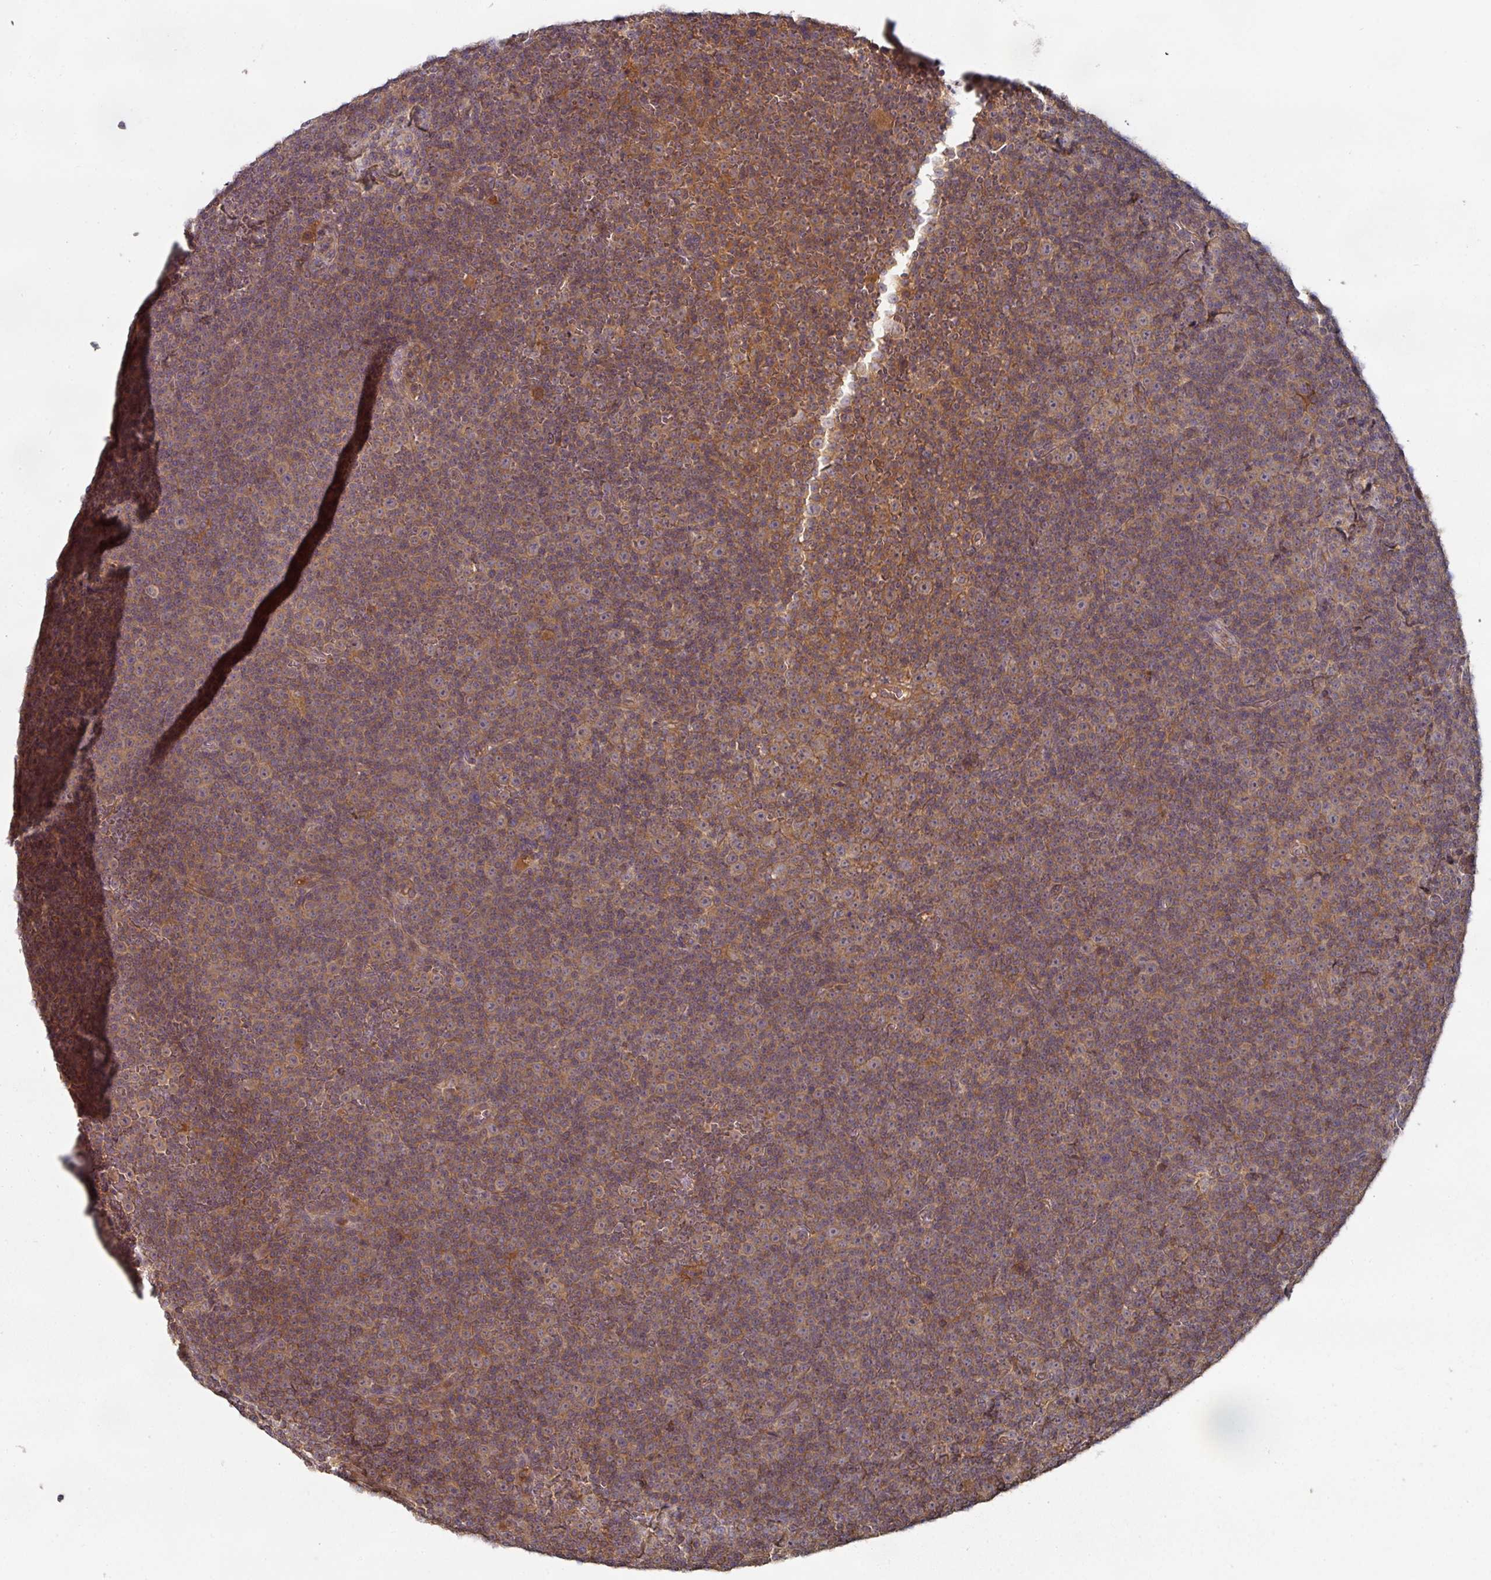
{"staining": {"intensity": "weak", "quantity": "25%-75%", "location": "cytoplasmic/membranous"}, "tissue": "lymphoma", "cell_type": "Tumor cells", "image_type": "cancer", "snomed": [{"axis": "morphology", "description": "Malignant lymphoma, non-Hodgkin's type, Low grade"}, {"axis": "topography", "description": "Lymph node"}], "caption": "This photomicrograph exhibits malignant lymphoma, non-Hodgkin's type (low-grade) stained with immunohistochemistry to label a protein in brown. The cytoplasmic/membranous of tumor cells show weak positivity for the protein. Nuclei are counter-stained blue.", "gene": "CEP95", "patient": {"sex": "female", "age": 67}}